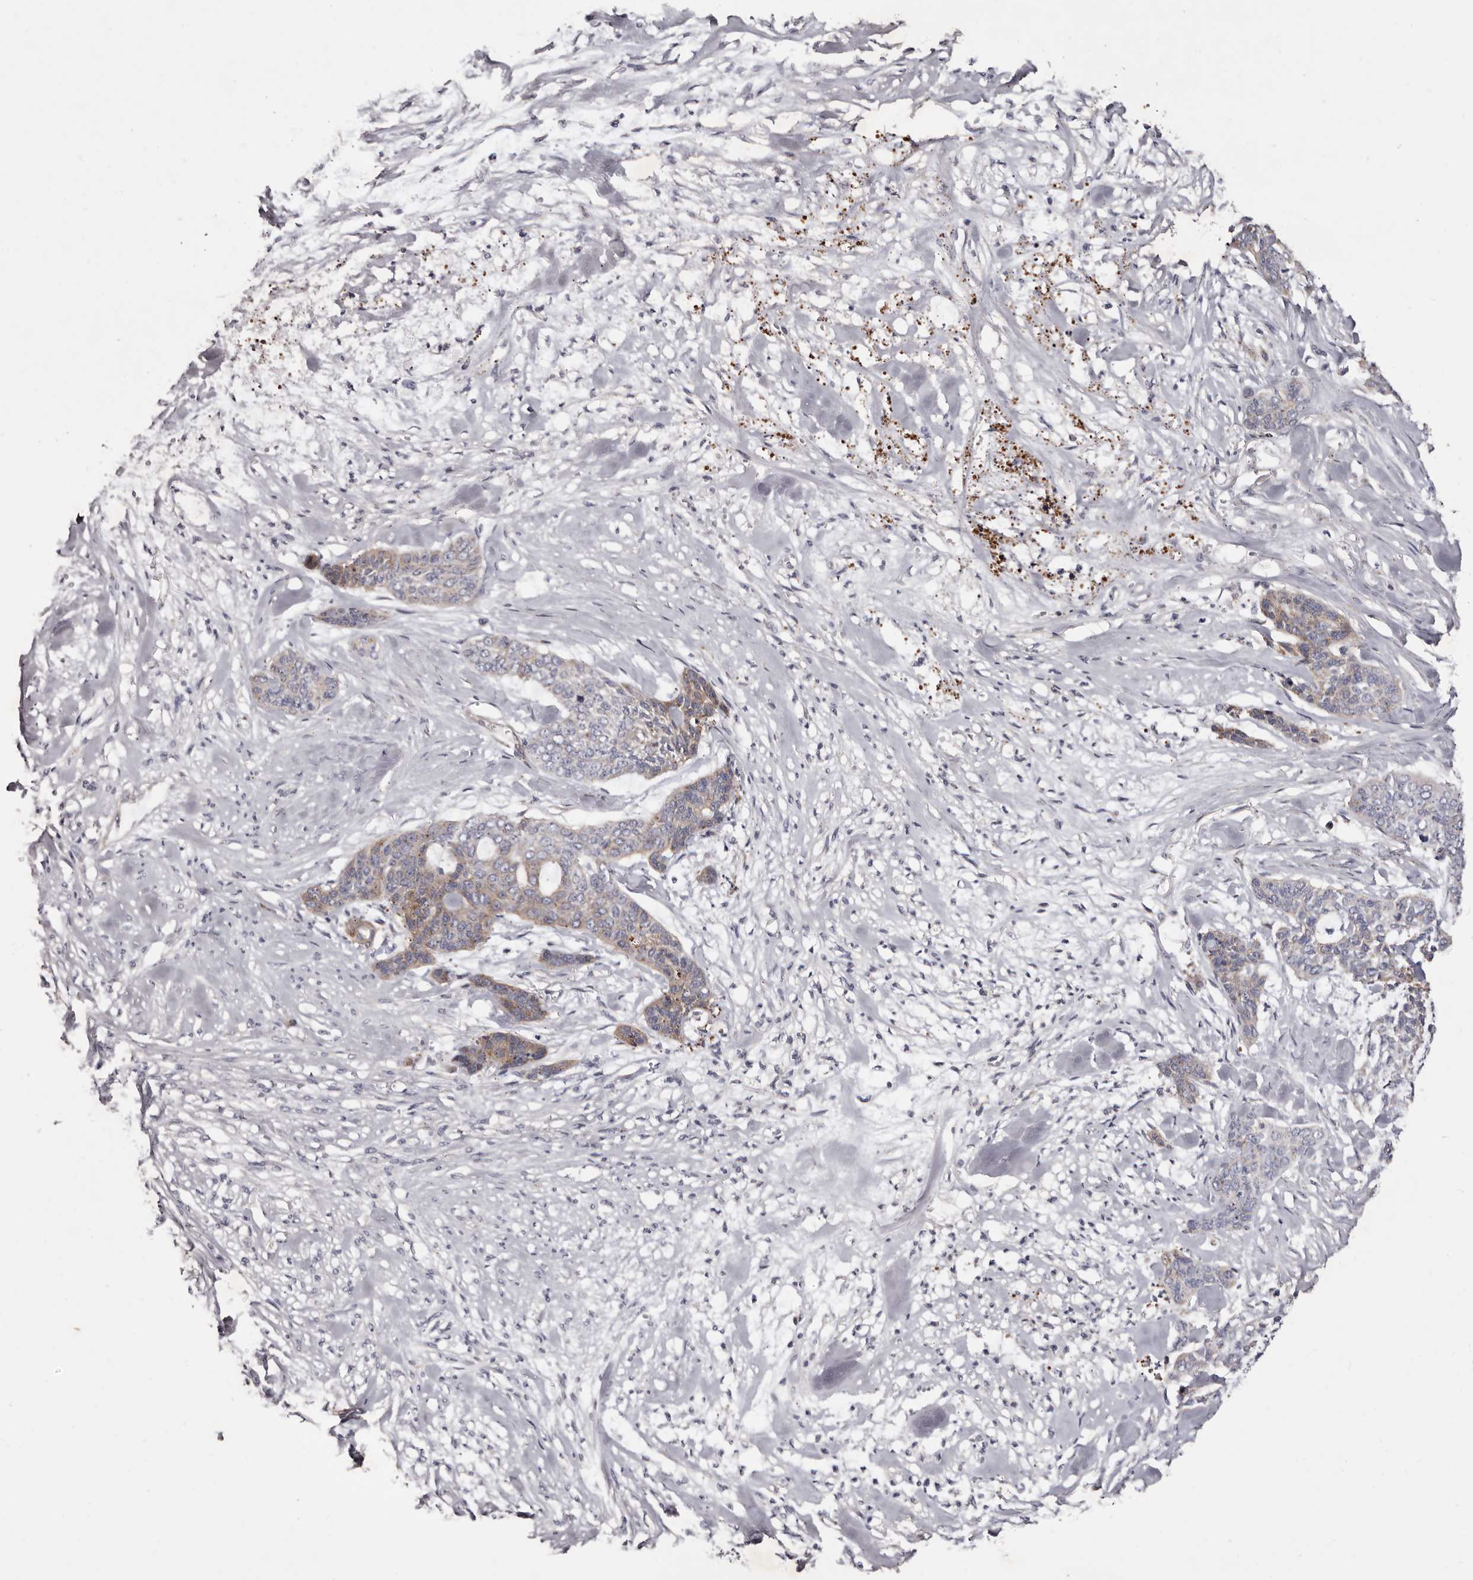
{"staining": {"intensity": "moderate", "quantity": "<25%", "location": "cytoplasmic/membranous"}, "tissue": "skin cancer", "cell_type": "Tumor cells", "image_type": "cancer", "snomed": [{"axis": "morphology", "description": "Basal cell carcinoma"}, {"axis": "topography", "description": "Skin"}], "caption": "Approximately <25% of tumor cells in basal cell carcinoma (skin) demonstrate moderate cytoplasmic/membranous protein staining as visualized by brown immunohistochemical staining.", "gene": "PEG10", "patient": {"sex": "female", "age": 64}}